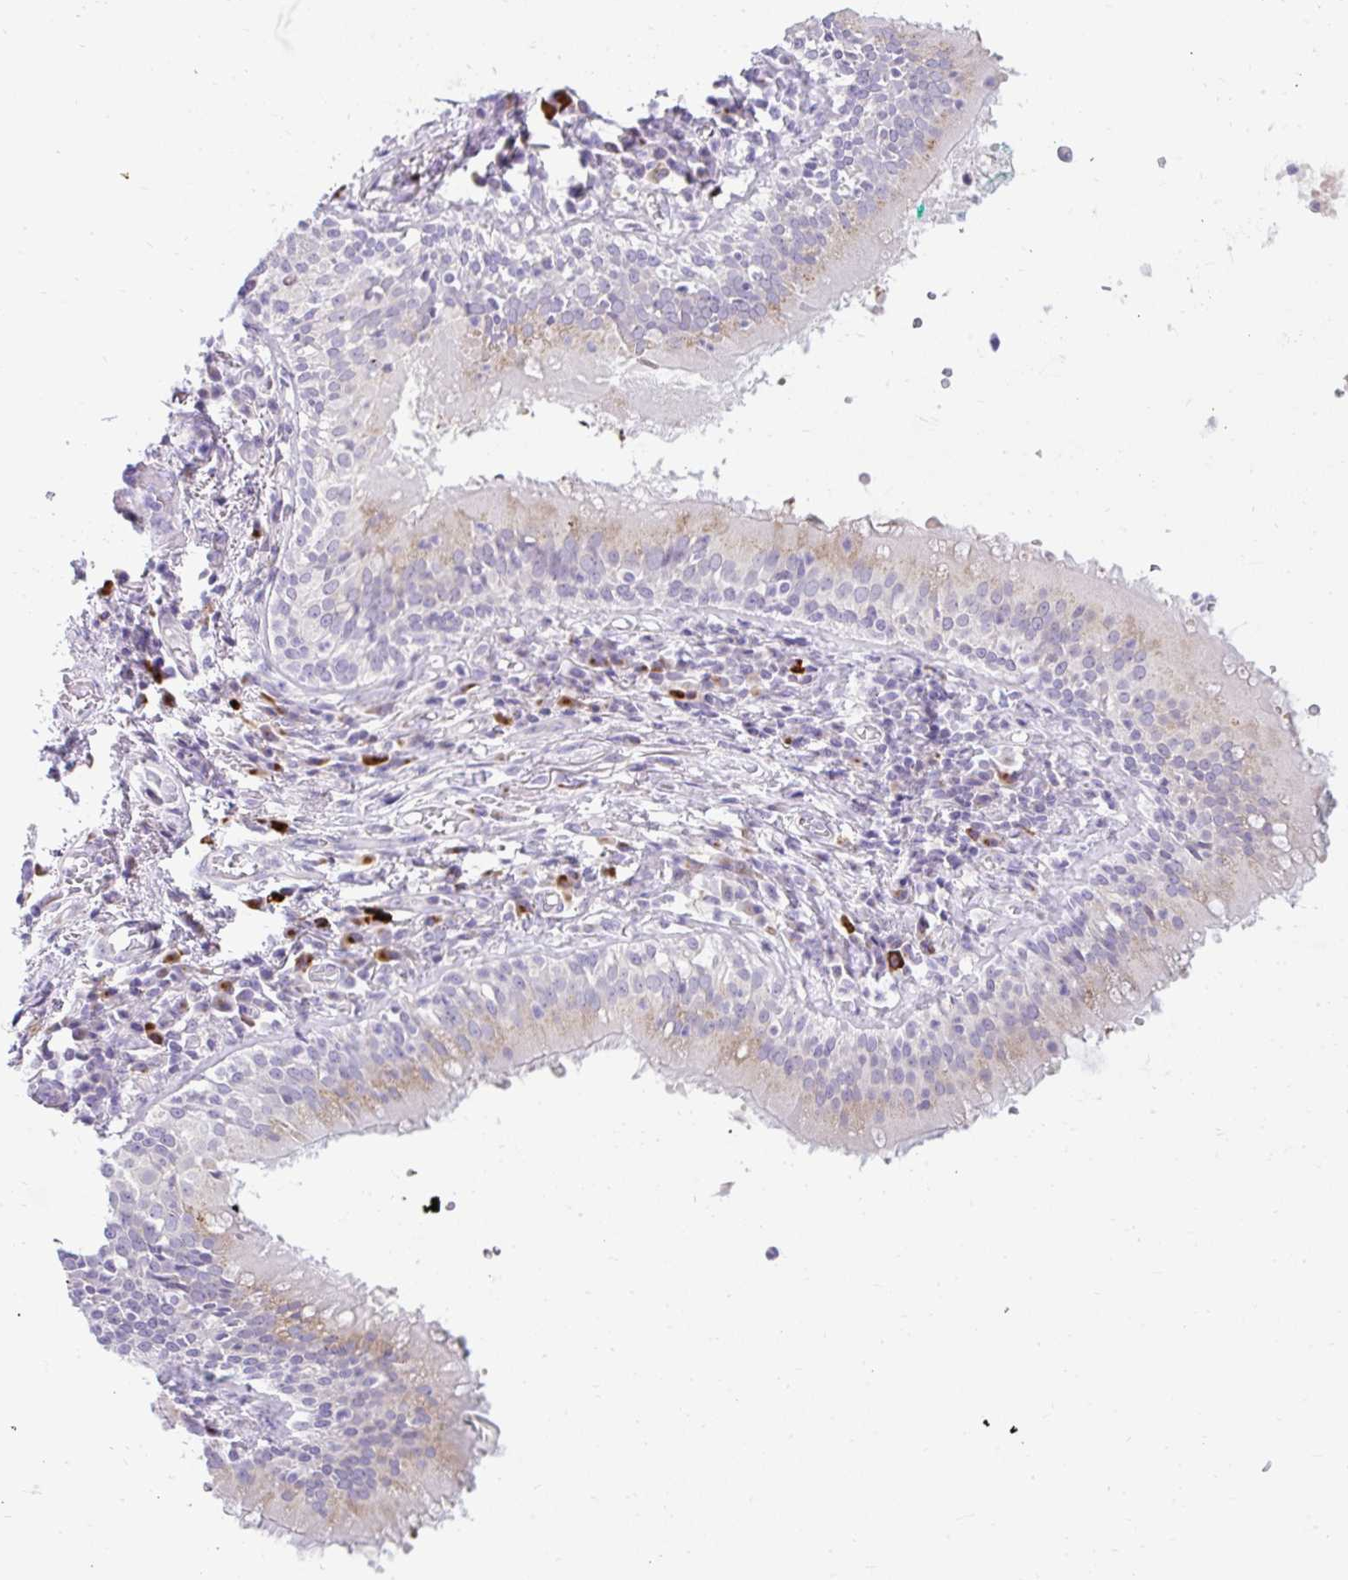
{"staining": {"intensity": "negative", "quantity": "none", "location": "none"}, "tissue": "adipose tissue", "cell_type": "Adipocytes", "image_type": "normal", "snomed": [{"axis": "morphology", "description": "Normal tissue, NOS"}, {"axis": "topography", "description": "Cartilage tissue"}, {"axis": "topography", "description": "Bronchus"}], "caption": "Protein analysis of benign adipose tissue demonstrates no significant positivity in adipocytes. (Stains: DAB immunohistochemistry with hematoxylin counter stain, Microscopy: brightfield microscopy at high magnification).", "gene": "GOLGA8A", "patient": {"sex": "male", "age": 56}}